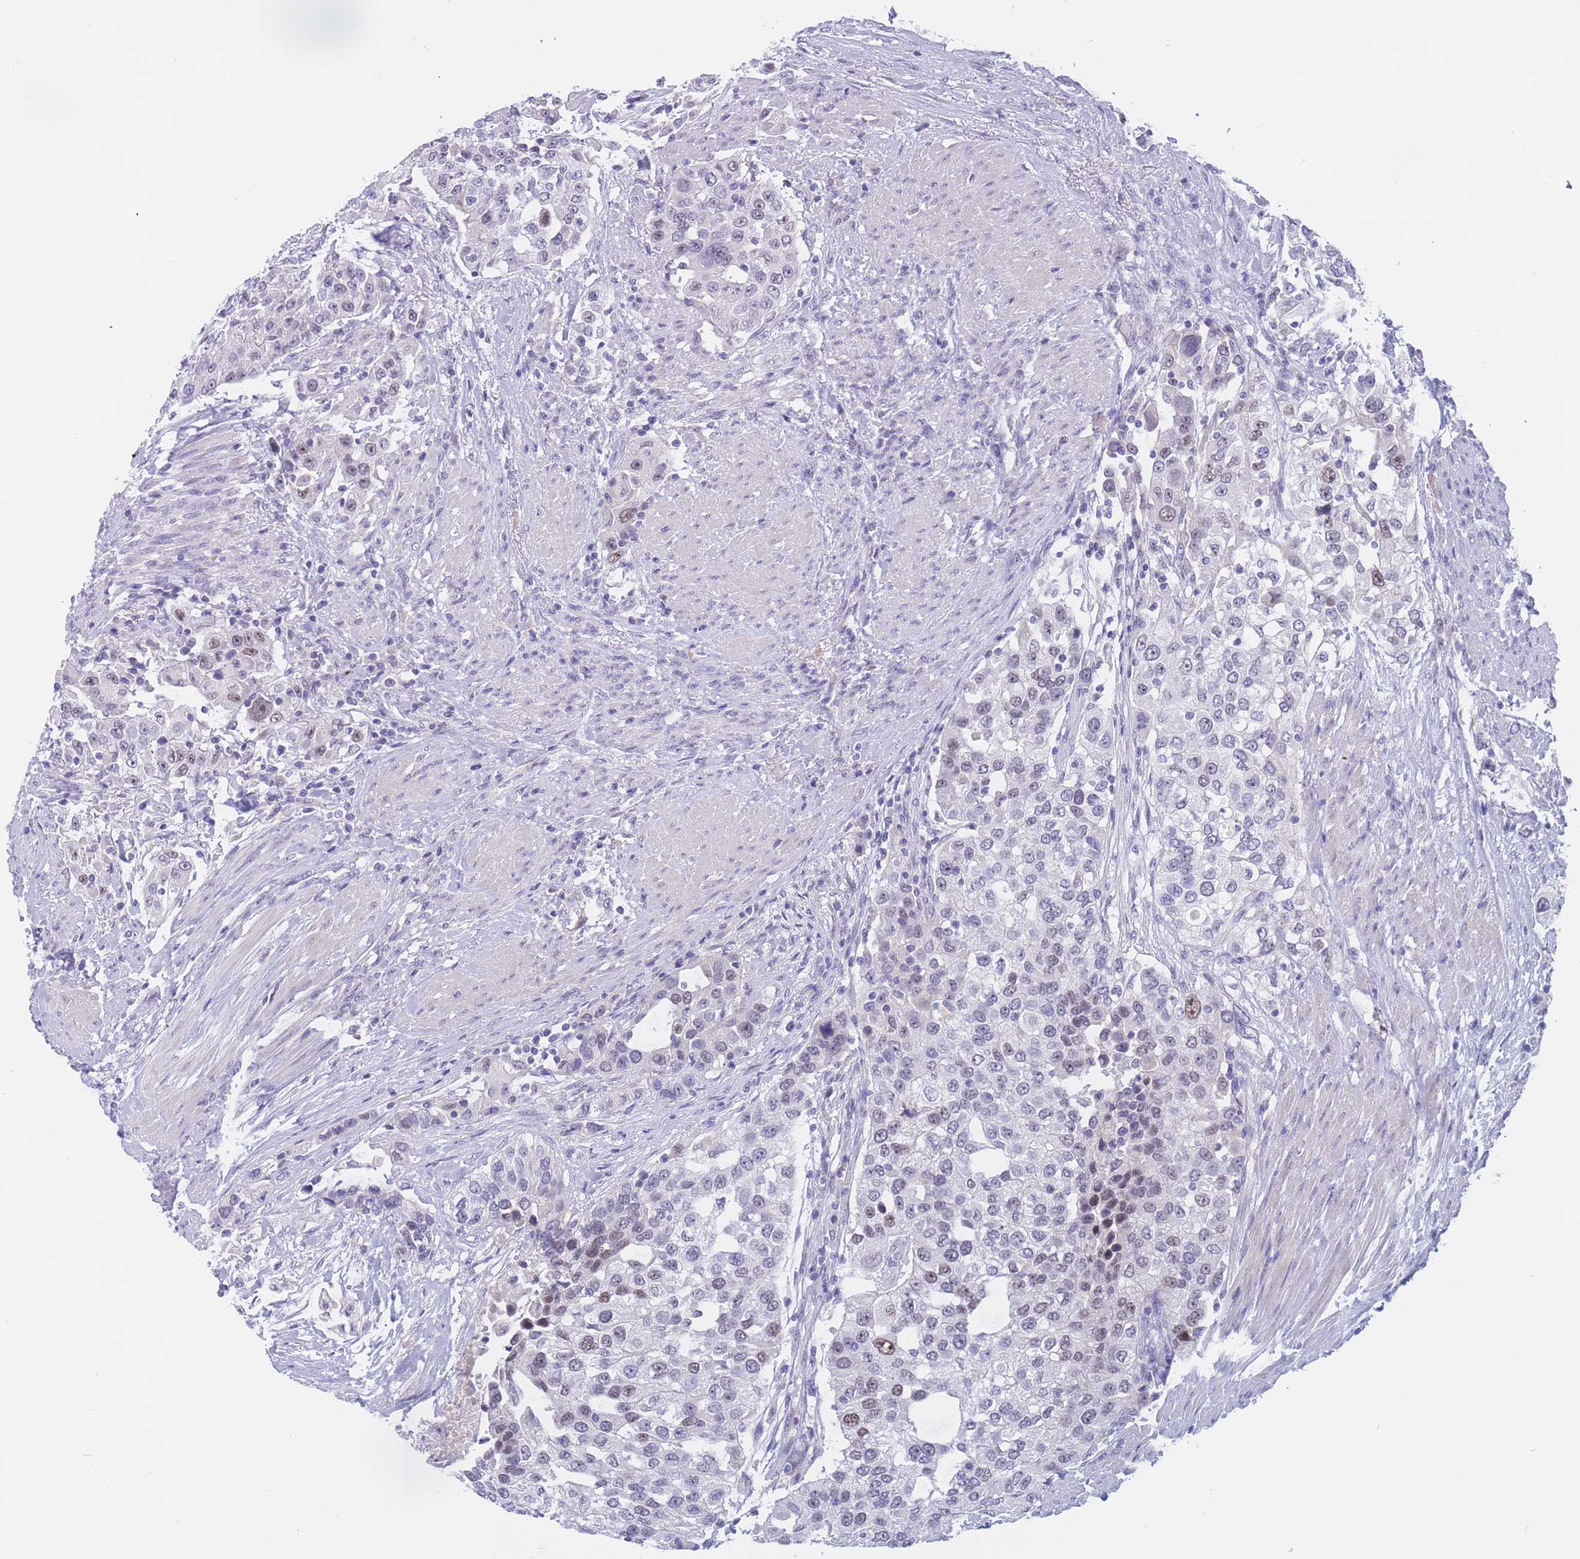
{"staining": {"intensity": "weak", "quantity": "<25%", "location": "nuclear"}, "tissue": "urothelial cancer", "cell_type": "Tumor cells", "image_type": "cancer", "snomed": [{"axis": "morphology", "description": "Urothelial carcinoma, High grade"}, {"axis": "topography", "description": "Urinary bladder"}], "caption": "This is a micrograph of immunohistochemistry staining of urothelial cancer, which shows no positivity in tumor cells.", "gene": "BOP1", "patient": {"sex": "female", "age": 80}}